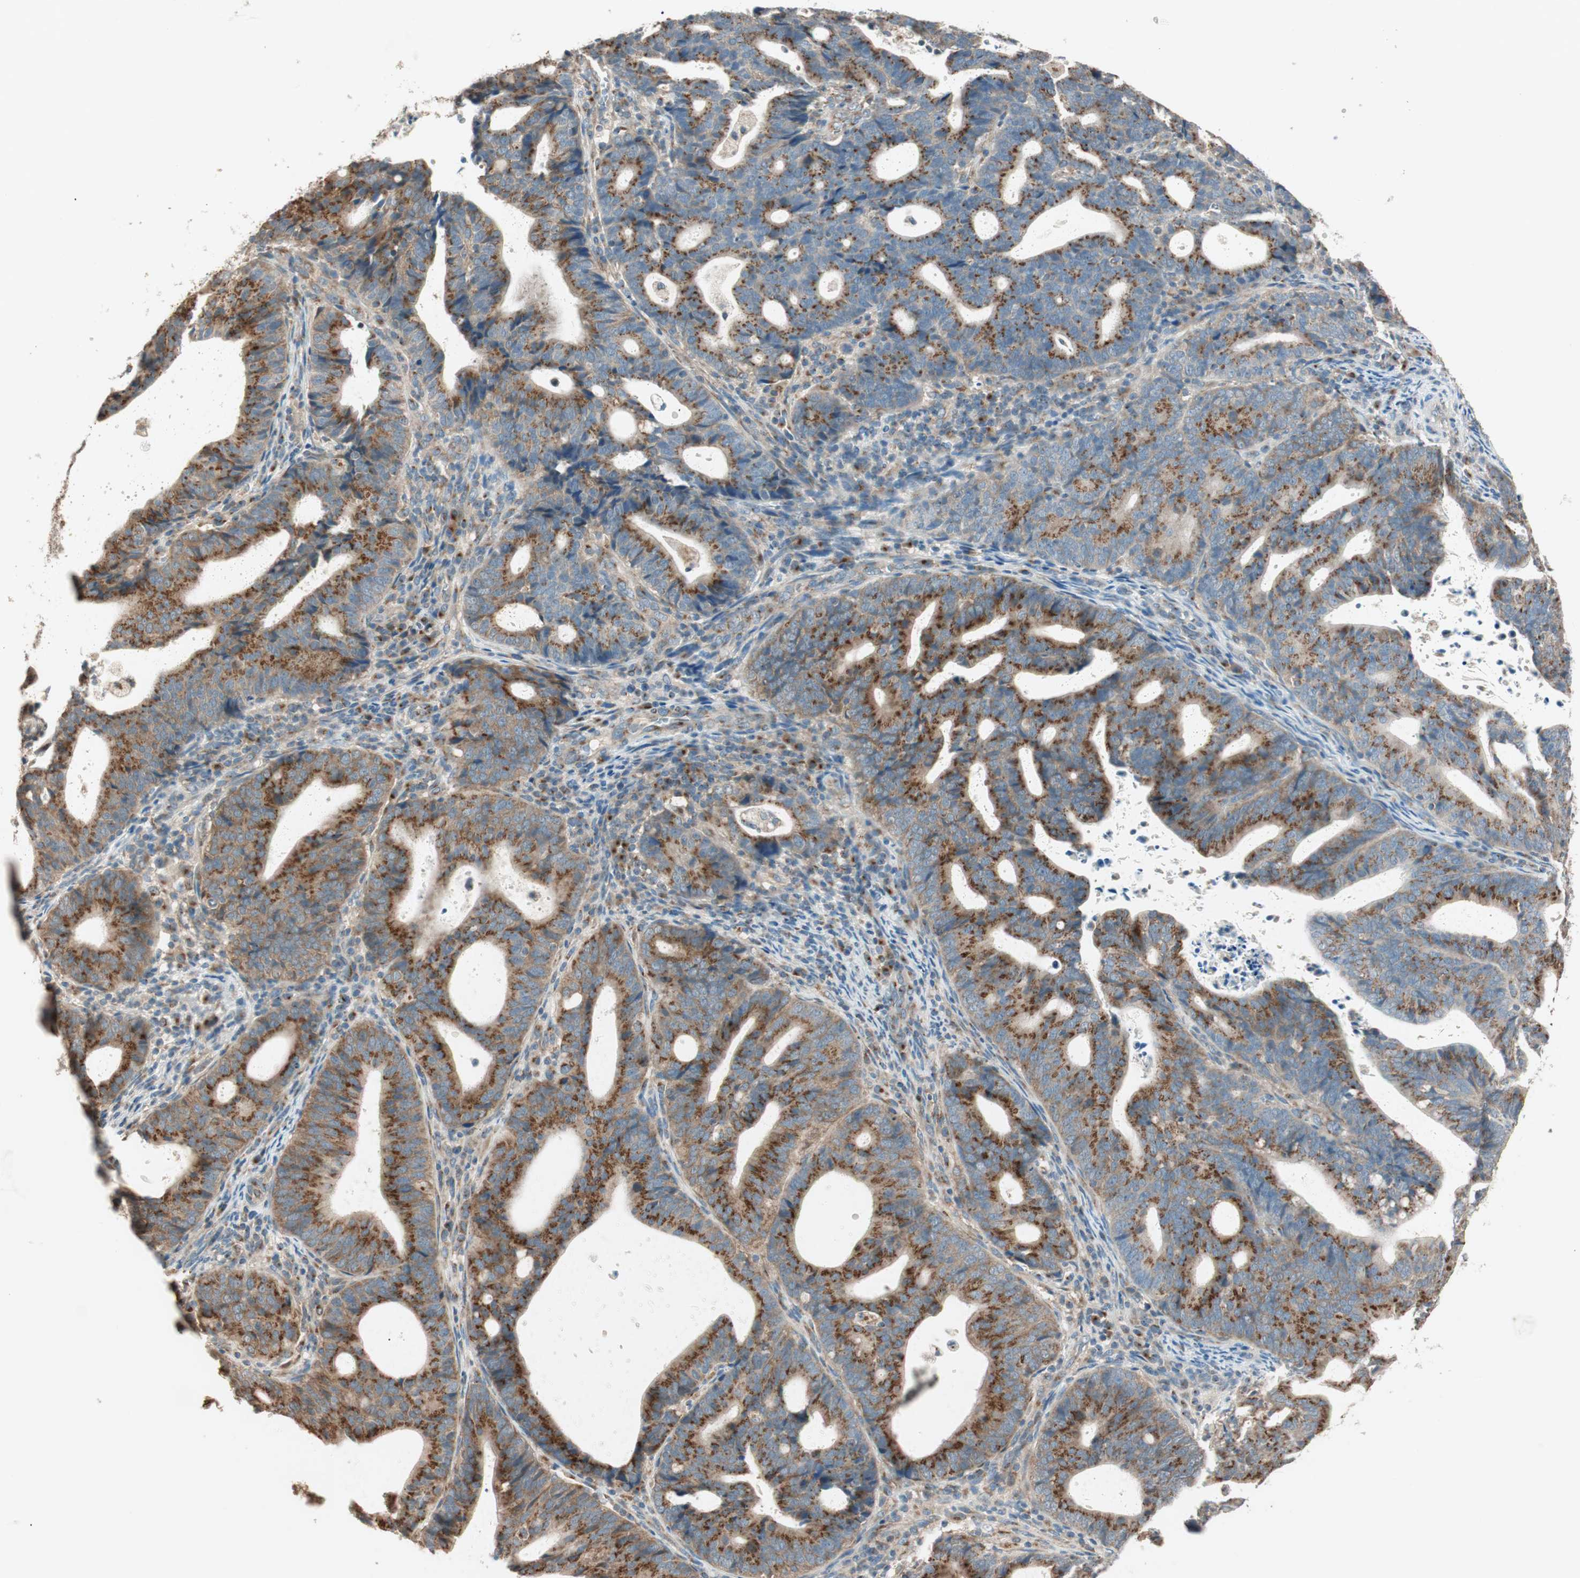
{"staining": {"intensity": "strong", "quantity": "25%-75%", "location": "cytoplasmic/membranous"}, "tissue": "endometrial cancer", "cell_type": "Tumor cells", "image_type": "cancer", "snomed": [{"axis": "morphology", "description": "Adenocarcinoma, NOS"}, {"axis": "topography", "description": "Uterus"}], "caption": "Immunohistochemical staining of human adenocarcinoma (endometrial) displays high levels of strong cytoplasmic/membranous expression in approximately 25%-75% of tumor cells.", "gene": "SEC16A", "patient": {"sex": "female", "age": 83}}